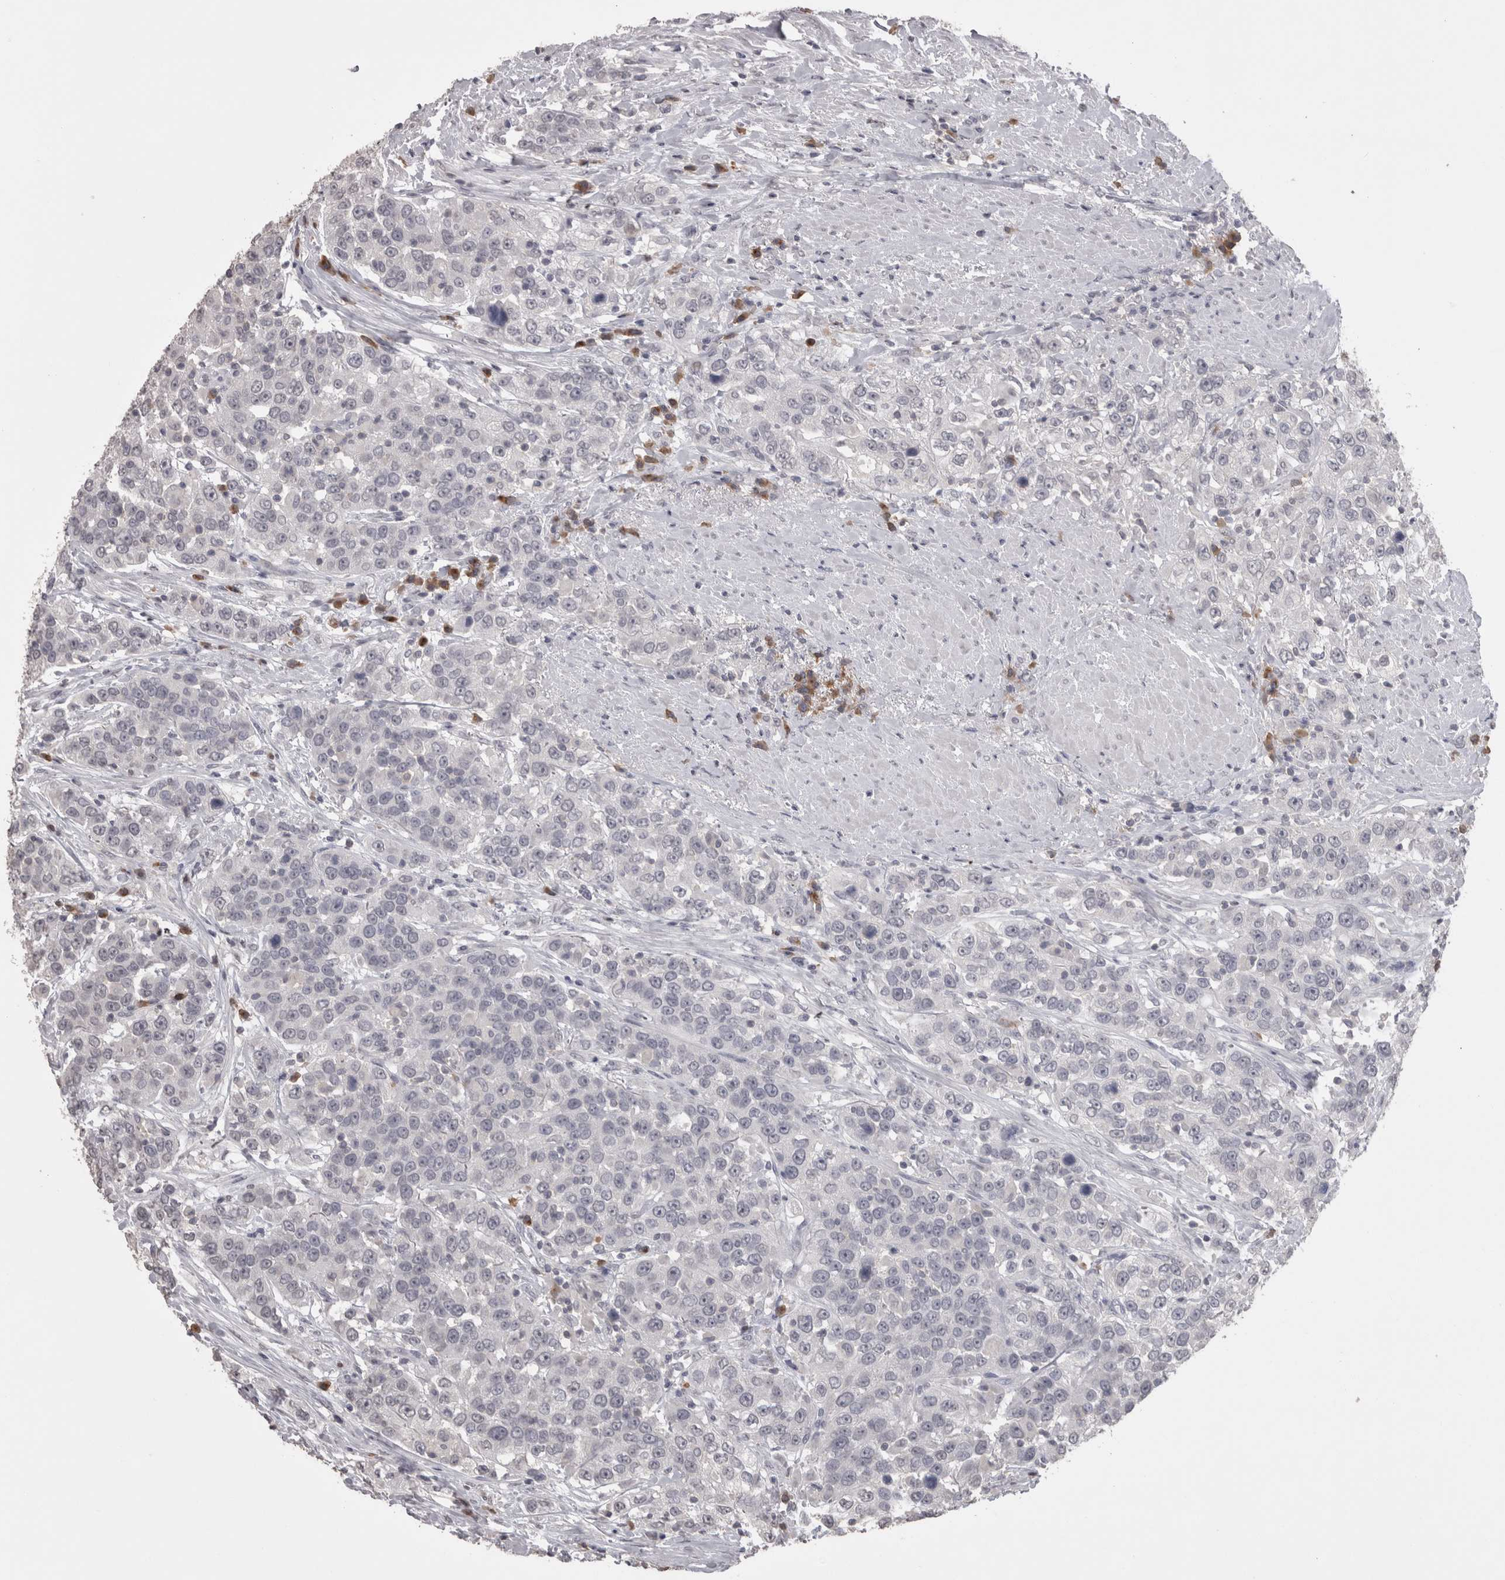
{"staining": {"intensity": "negative", "quantity": "none", "location": "none"}, "tissue": "urothelial cancer", "cell_type": "Tumor cells", "image_type": "cancer", "snomed": [{"axis": "morphology", "description": "Urothelial carcinoma, High grade"}, {"axis": "topography", "description": "Urinary bladder"}], "caption": "Protein analysis of high-grade urothelial carcinoma demonstrates no significant staining in tumor cells. (Brightfield microscopy of DAB (3,3'-diaminobenzidine) immunohistochemistry (IHC) at high magnification).", "gene": "LAX1", "patient": {"sex": "female", "age": 80}}